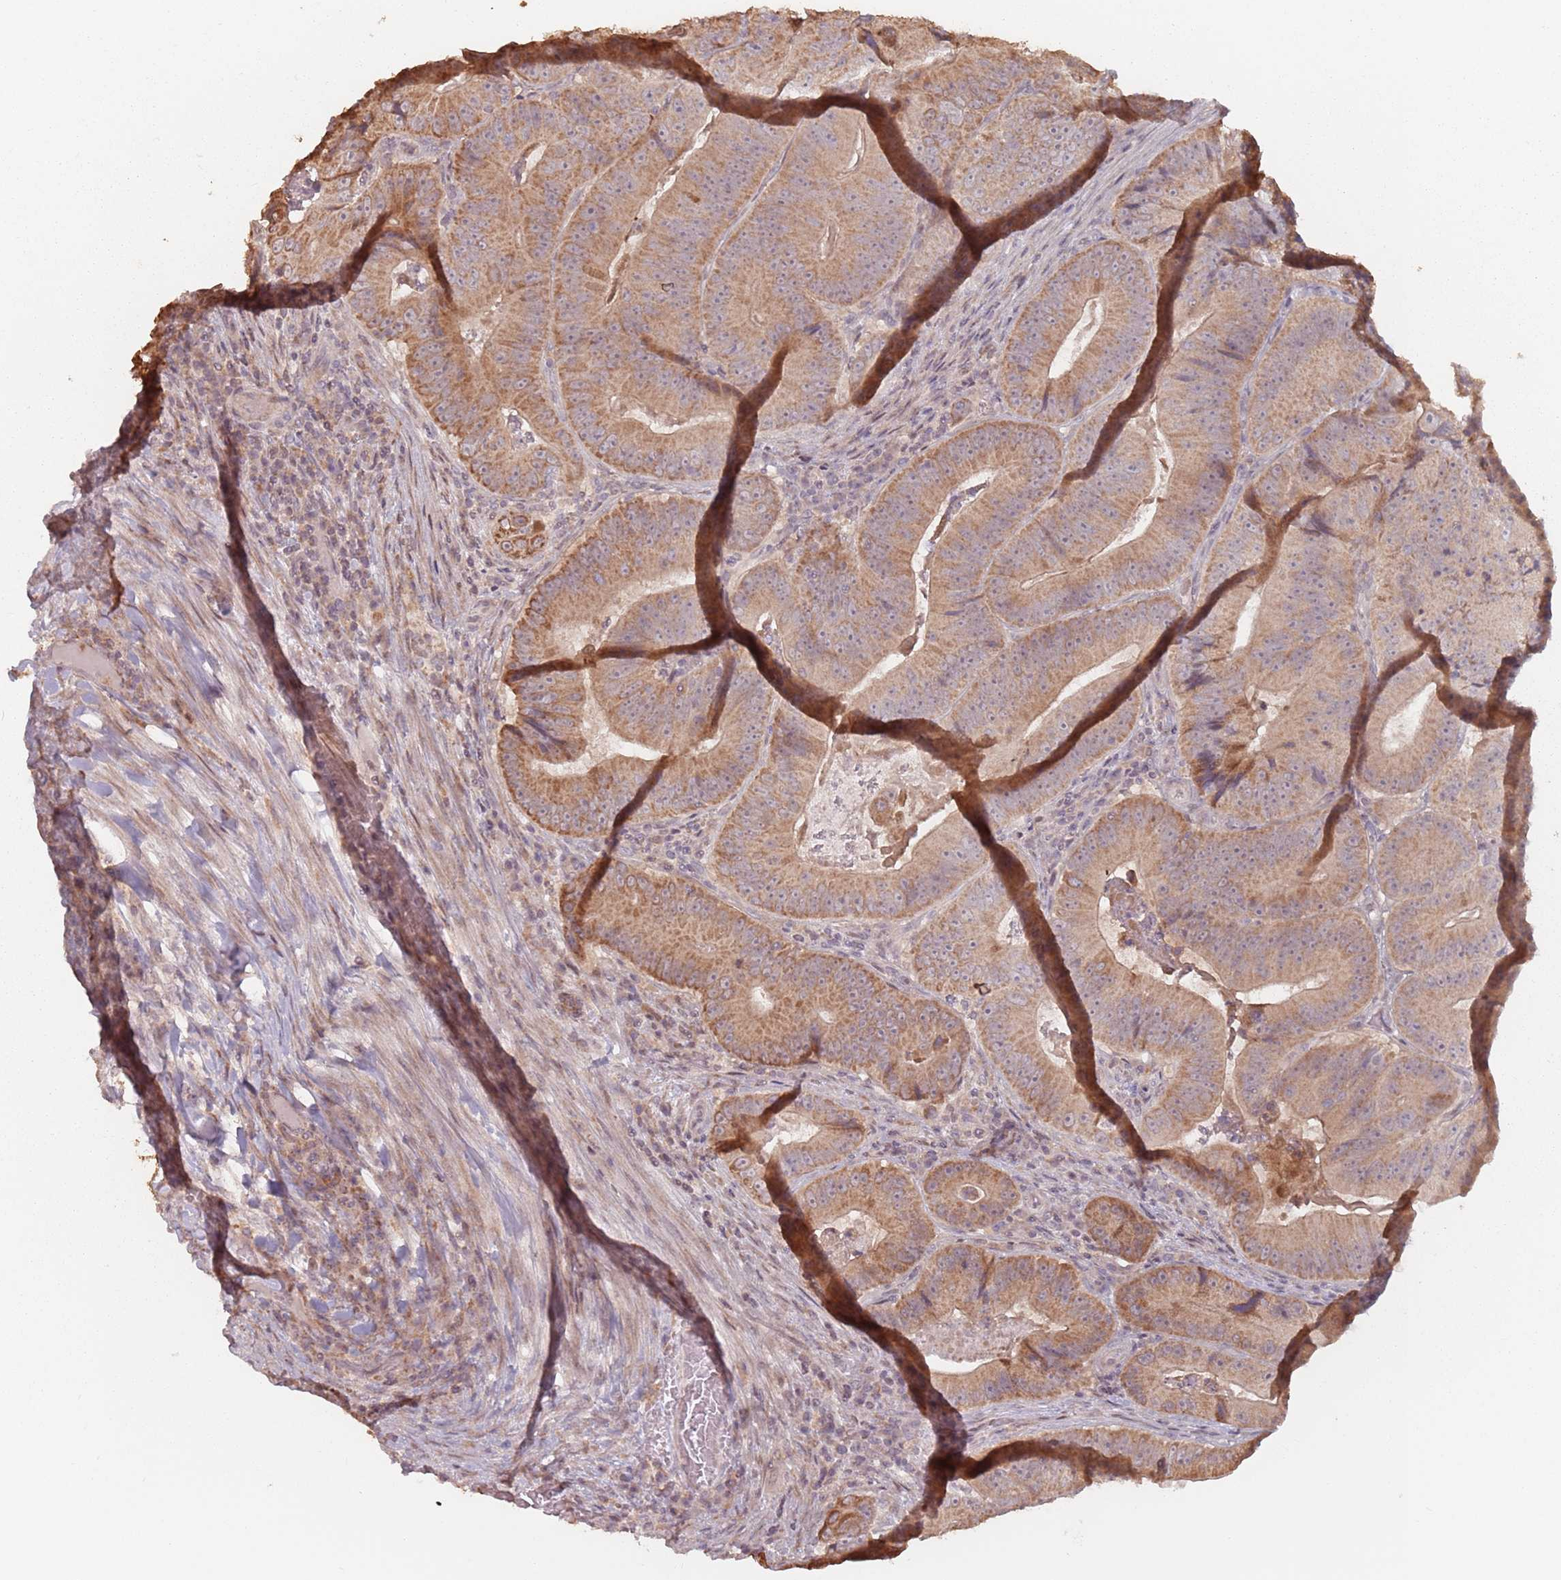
{"staining": {"intensity": "moderate", "quantity": ">75%", "location": "cytoplasmic/membranous"}, "tissue": "colorectal cancer", "cell_type": "Tumor cells", "image_type": "cancer", "snomed": [{"axis": "morphology", "description": "Adenocarcinoma, NOS"}, {"axis": "topography", "description": "Colon"}], "caption": "Immunohistochemical staining of human colorectal cancer (adenocarcinoma) exhibits moderate cytoplasmic/membranous protein positivity in approximately >75% of tumor cells.", "gene": "VPS52", "patient": {"sex": "female", "age": 86}}